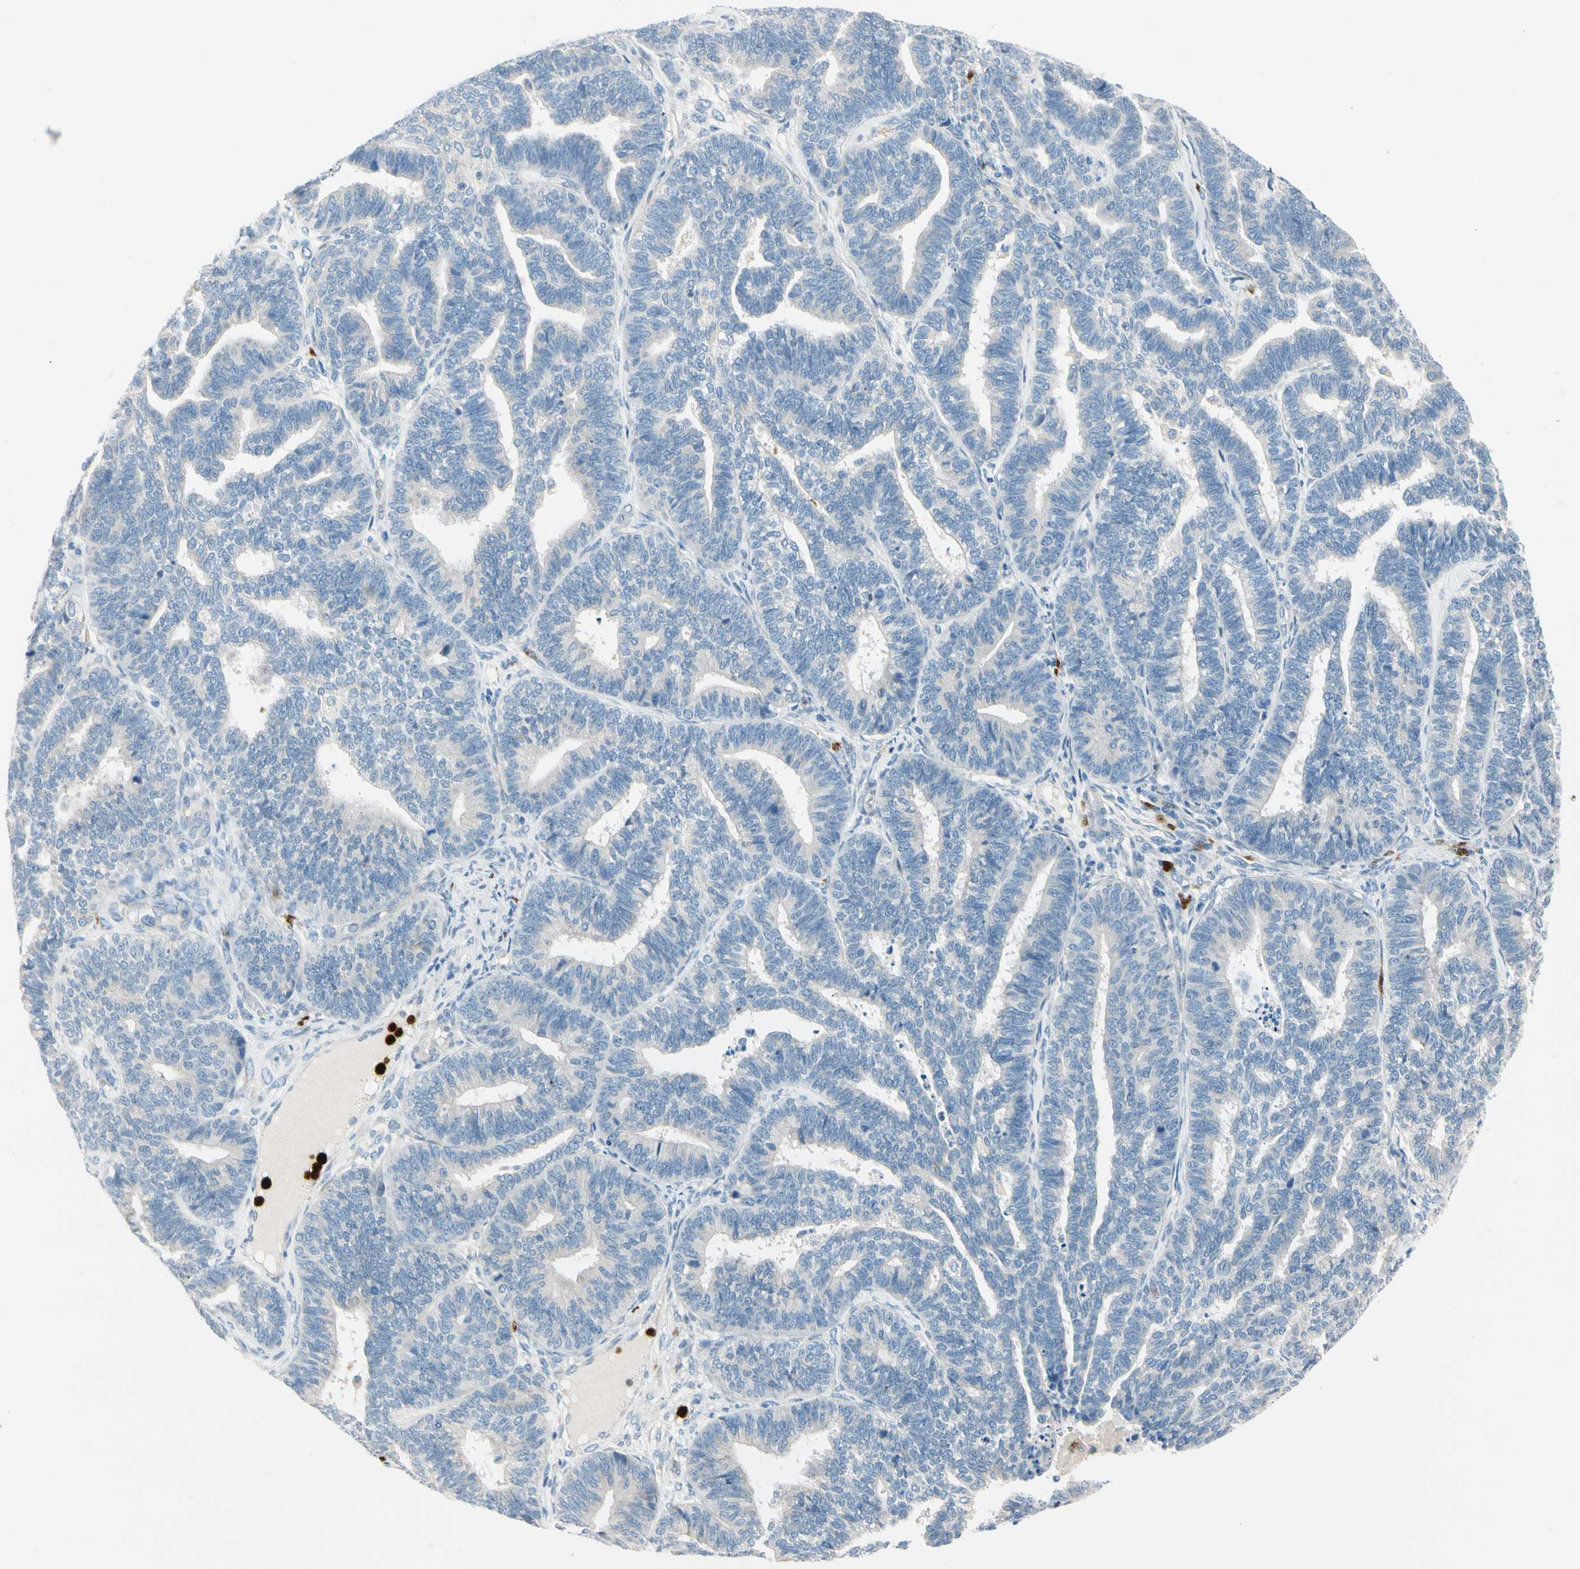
{"staining": {"intensity": "negative", "quantity": "none", "location": "none"}, "tissue": "endometrial cancer", "cell_type": "Tumor cells", "image_type": "cancer", "snomed": [{"axis": "morphology", "description": "Adenocarcinoma, NOS"}, {"axis": "topography", "description": "Endometrium"}], "caption": "DAB (3,3'-diaminobenzidine) immunohistochemical staining of endometrial cancer (adenocarcinoma) shows no significant positivity in tumor cells.", "gene": "TRAF5", "patient": {"sex": "female", "age": 70}}